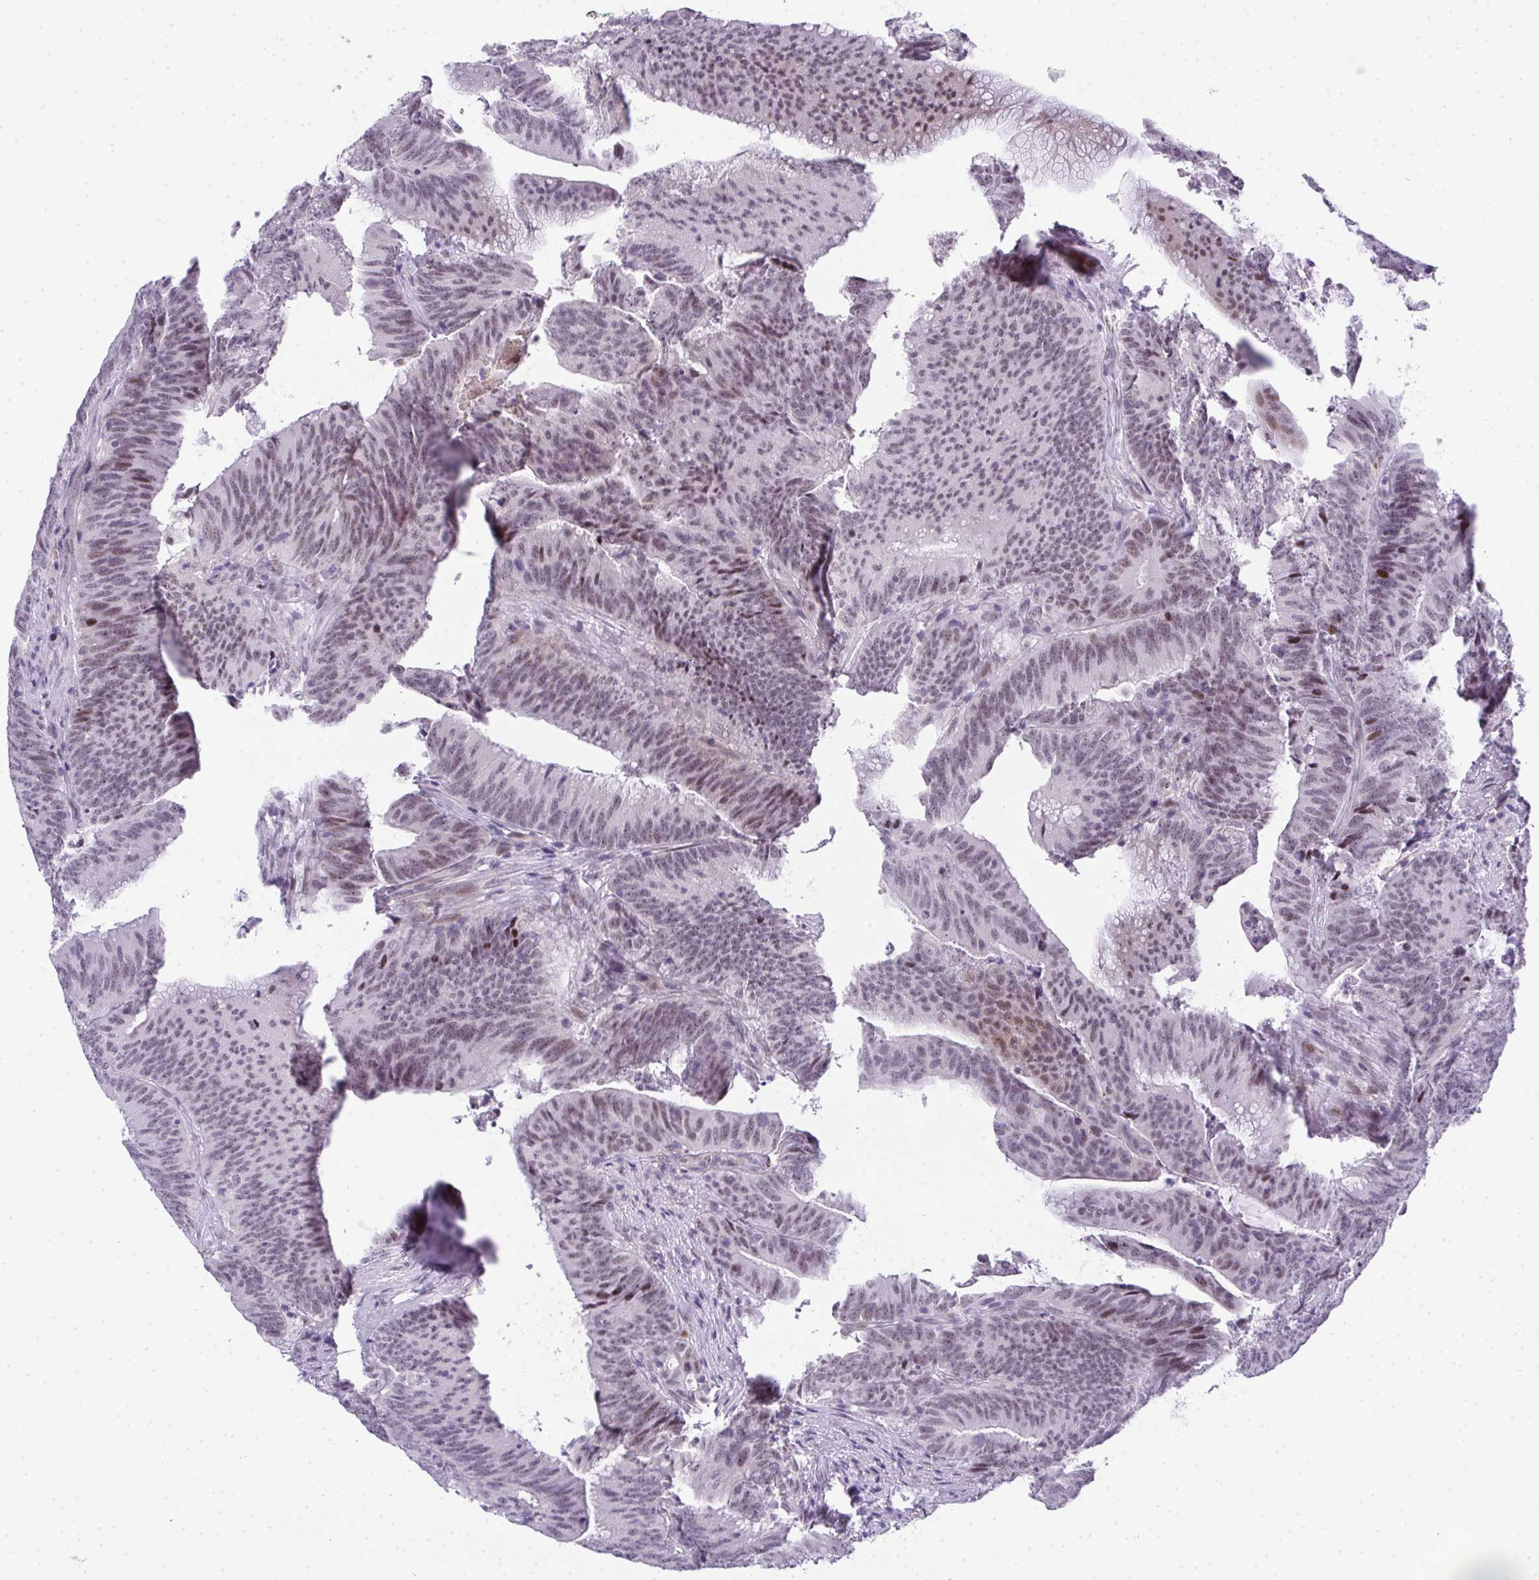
{"staining": {"intensity": "weak", "quantity": "<25%", "location": "nuclear"}, "tissue": "colorectal cancer", "cell_type": "Tumor cells", "image_type": "cancer", "snomed": [{"axis": "morphology", "description": "Adenocarcinoma, NOS"}, {"axis": "topography", "description": "Colon"}], "caption": "The IHC image has no significant positivity in tumor cells of colorectal adenocarcinoma tissue.", "gene": "TNMD", "patient": {"sex": "female", "age": 78}}